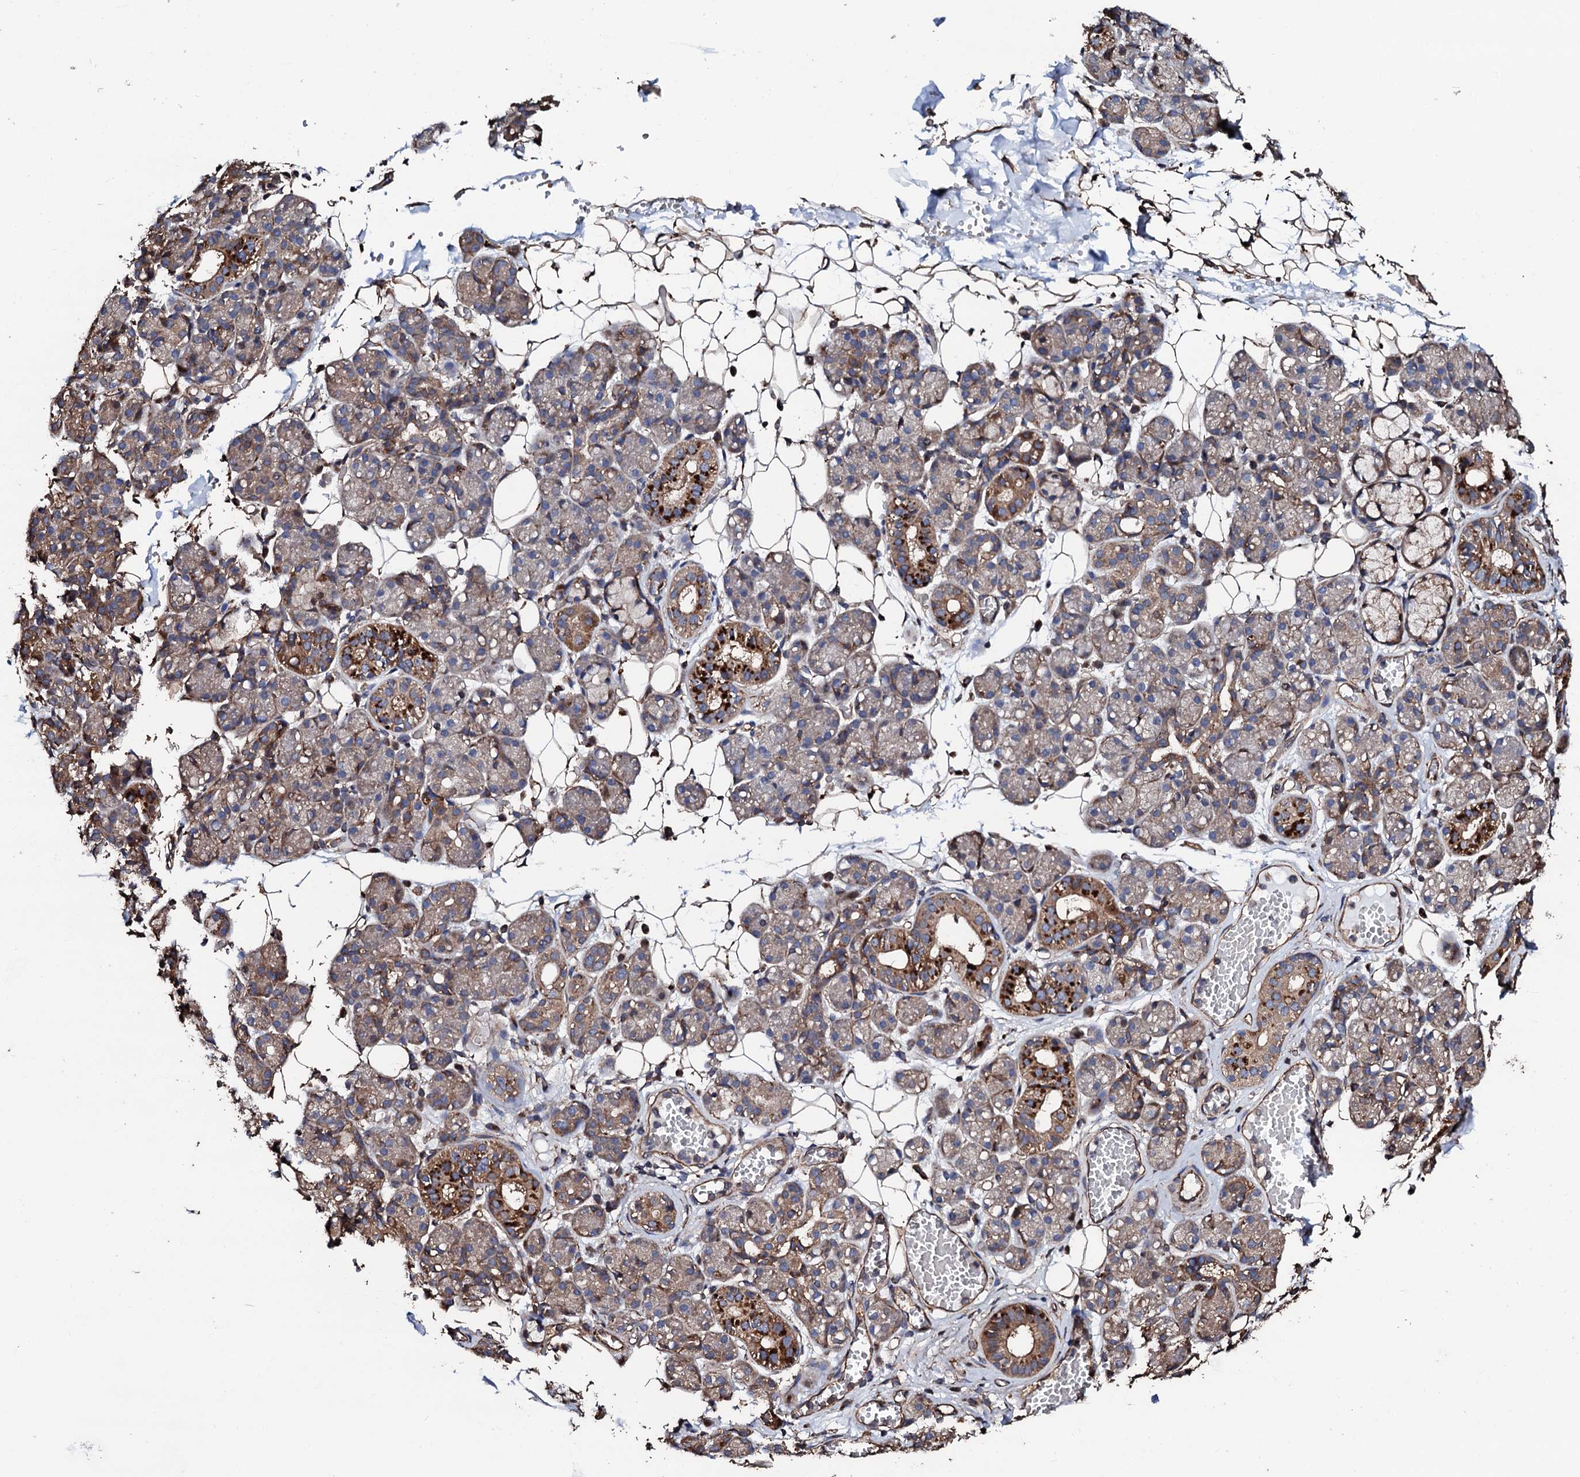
{"staining": {"intensity": "strong", "quantity": "<25%", "location": "cytoplasmic/membranous"}, "tissue": "salivary gland", "cell_type": "Glandular cells", "image_type": "normal", "snomed": [{"axis": "morphology", "description": "Normal tissue, NOS"}, {"axis": "topography", "description": "Salivary gland"}], "caption": "This is a photomicrograph of immunohistochemistry staining of unremarkable salivary gland, which shows strong positivity in the cytoplasmic/membranous of glandular cells.", "gene": "CKAP5", "patient": {"sex": "male", "age": 63}}